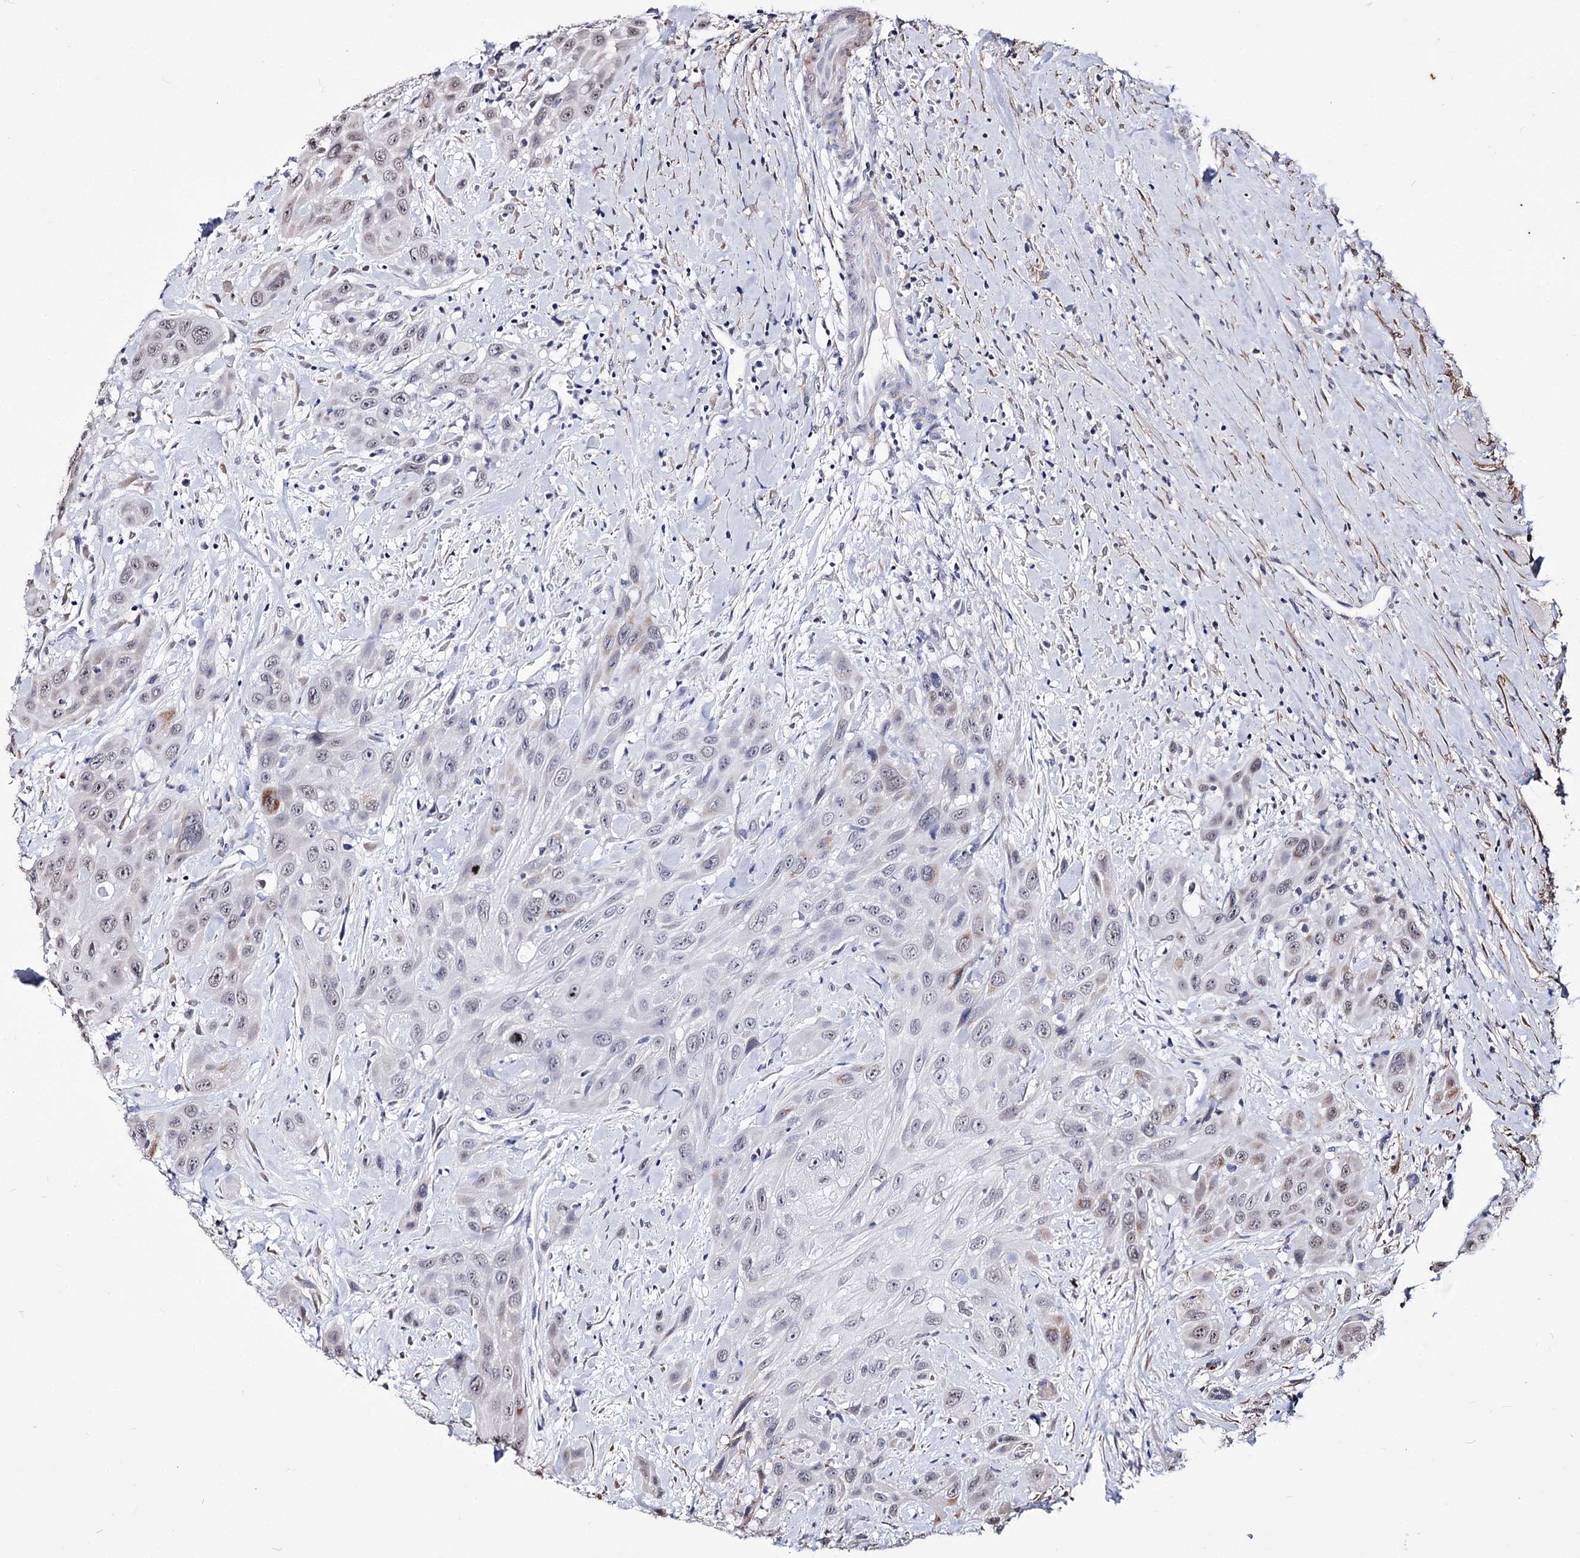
{"staining": {"intensity": "moderate", "quantity": "<25%", "location": "cytoplasmic/membranous,nuclear"}, "tissue": "head and neck cancer", "cell_type": "Tumor cells", "image_type": "cancer", "snomed": [{"axis": "morphology", "description": "Squamous cell carcinoma, NOS"}, {"axis": "topography", "description": "Head-Neck"}], "caption": "A brown stain highlights moderate cytoplasmic/membranous and nuclear staining of a protein in human head and neck cancer (squamous cell carcinoma) tumor cells.", "gene": "PPRC1", "patient": {"sex": "male", "age": 81}}